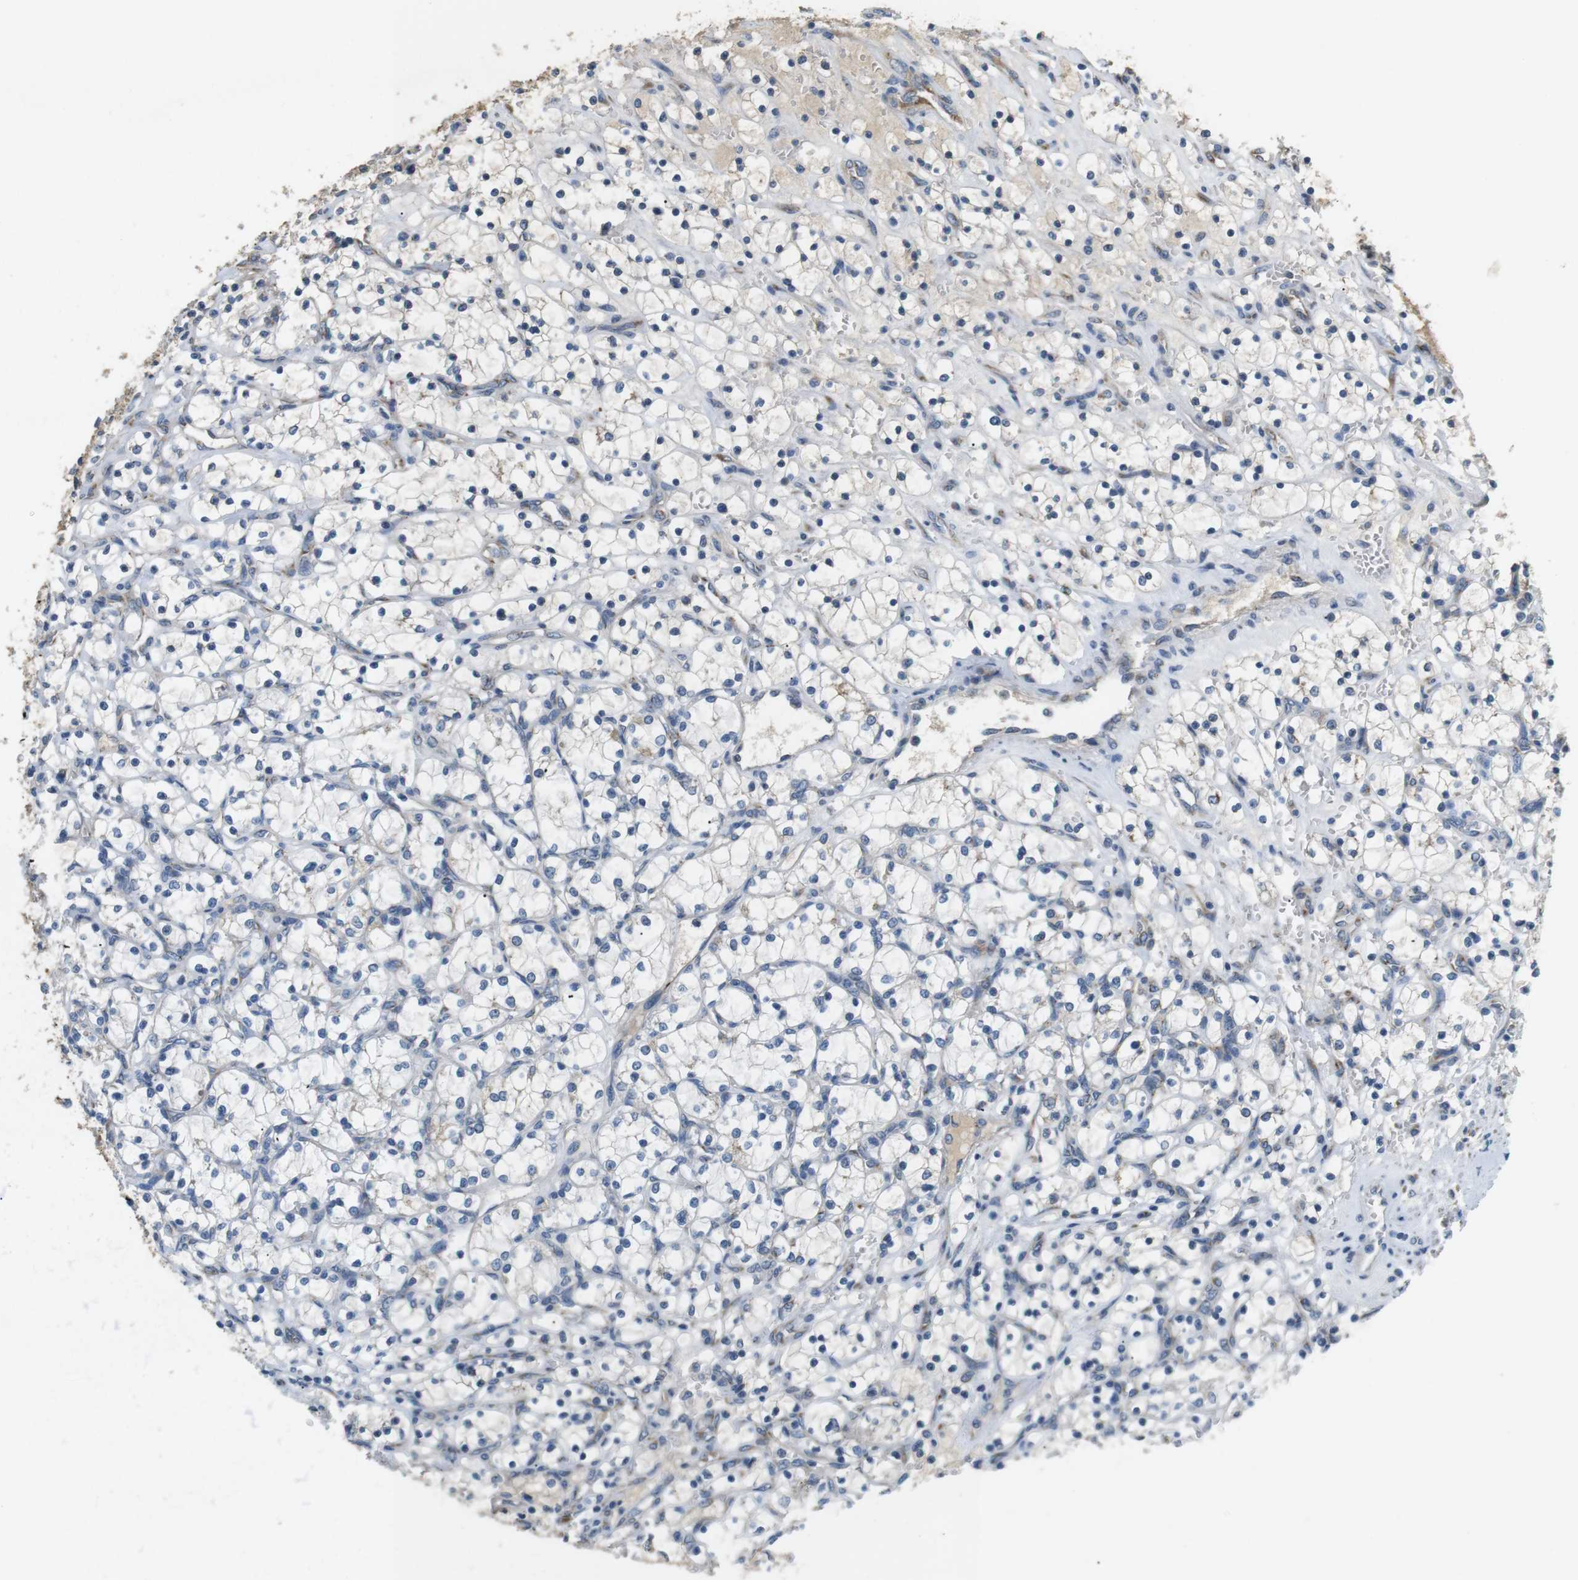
{"staining": {"intensity": "negative", "quantity": "none", "location": "none"}, "tissue": "renal cancer", "cell_type": "Tumor cells", "image_type": "cancer", "snomed": [{"axis": "morphology", "description": "Adenocarcinoma, NOS"}, {"axis": "topography", "description": "Kidney"}], "caption": "Image shows no protein expression in tumor cells of adenocarcinoma (renal) tissue.", "gene": "UNC5CL", "patient": {"sex": "female", "age": 69}}